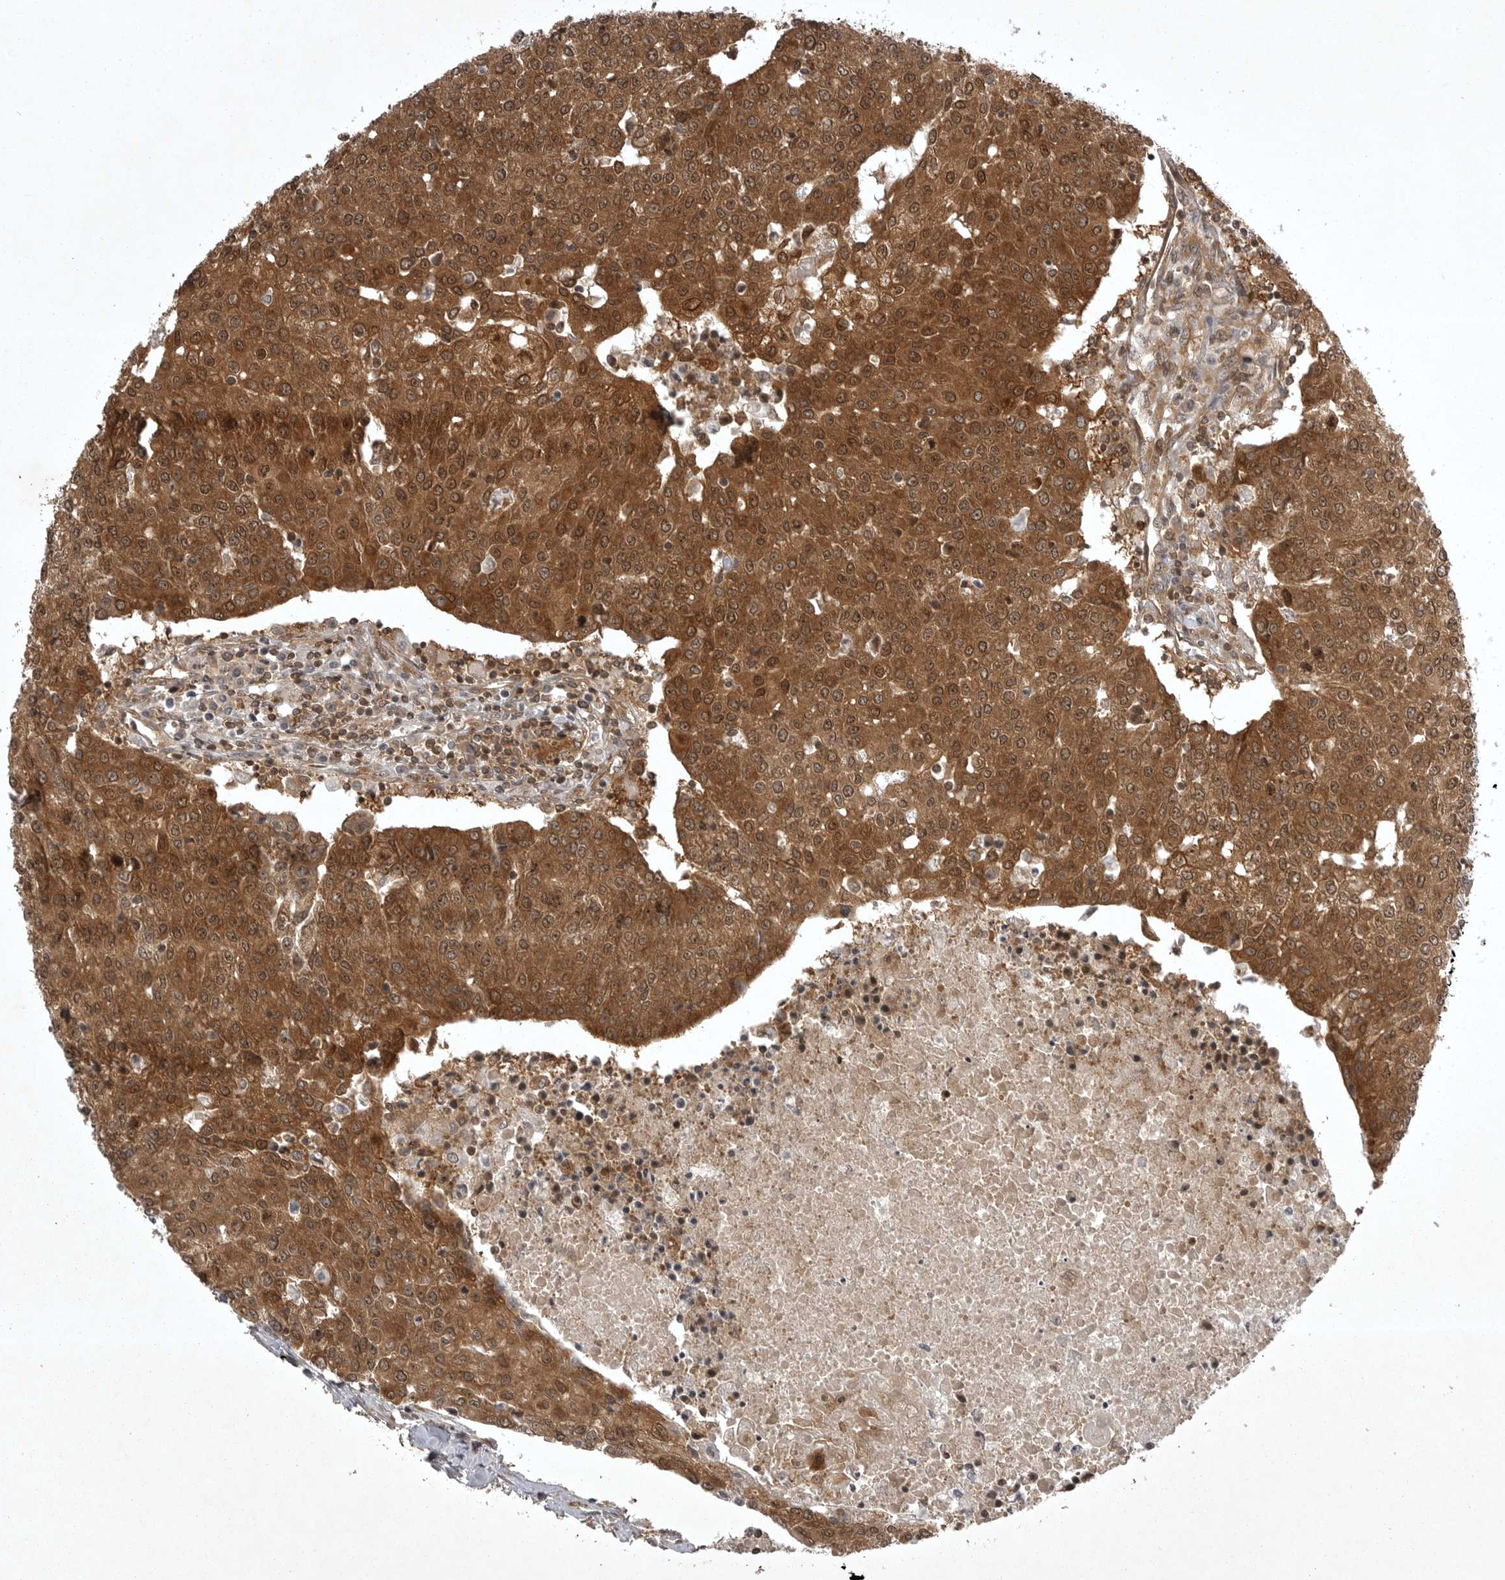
{"staining": {"intensity": "strong", "quantity": ">75%", "location": "cytoplasmic/membranous,nuclear"}, "tissue": "urothelial cancer", "cell_type": "Tumor cells", "image_type": "cancer", "snomed": [{"axis": "morphology", "description": "Urothelial carcinoma, High grade"}, {"axis": "topography", "description": "Urinary bladder"}], "caption": "An IHC photomicrograph of tumor tissue is shown. Protein staining in brown labels strong cytoplasmic/membranous and nuclear positivity in urothelial carcinoma (high-grade) within tumor cells.", "gene": "STK24", "patient": {"sex": "female", "age": 85}}